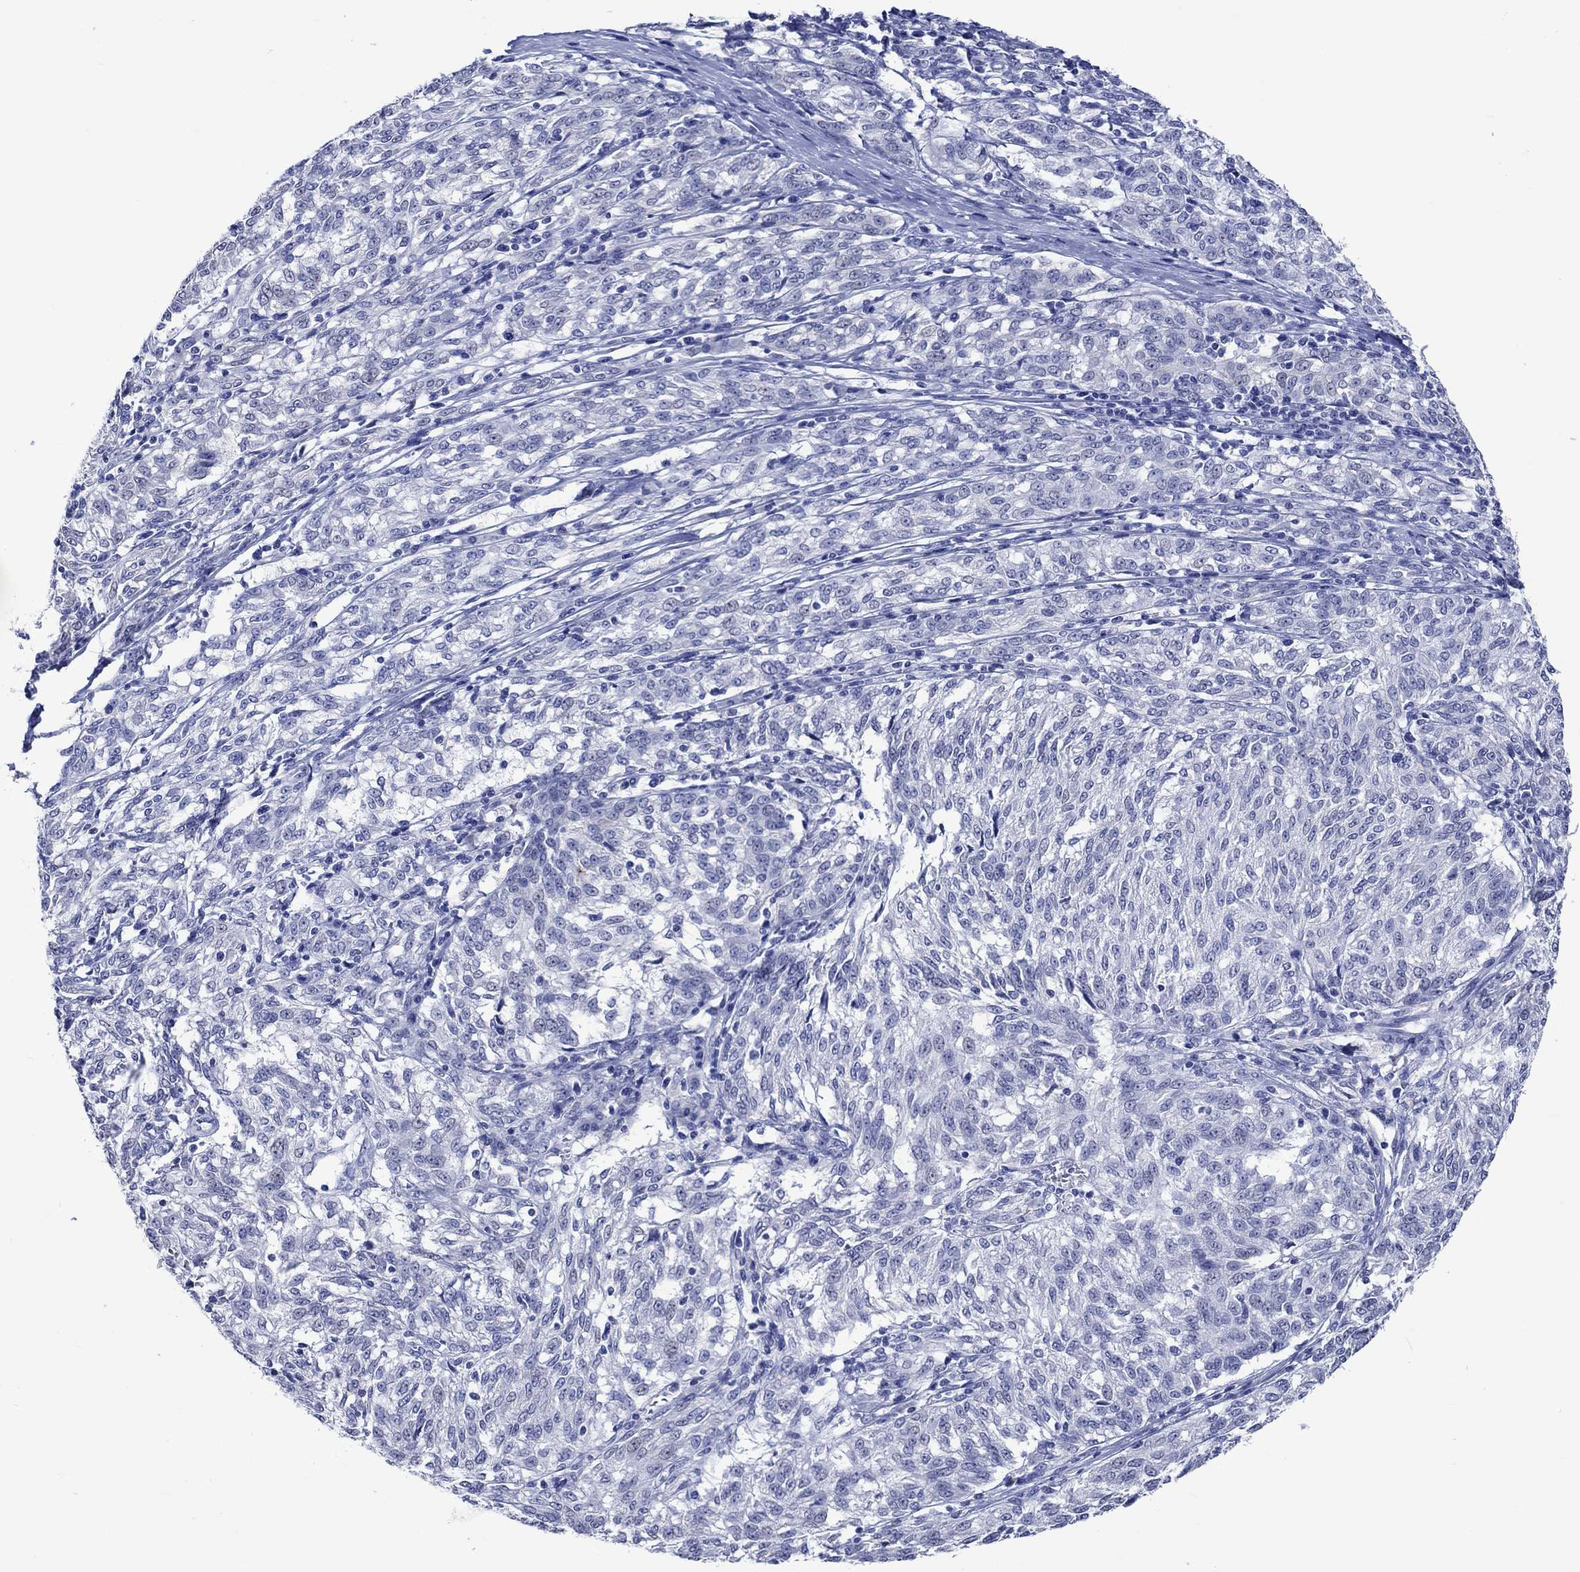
{"staining": {"intensity": "negative", "quantity": "none", "location": "none"}, "tissue": "melanoma", "cell_type": "Tumor cells", "image_type": "cancer", "snomed": [{"axis": "morphology", "description": "Malignant melanoma, NOS"}, {"axis": "topography", "description": "Skin"}], "caption": "Protein analysis of malignant melanoma shows no significant expression in tumor cells.", "gene": "KLHL35", "patient": {"sex": "female", "age": 72}}